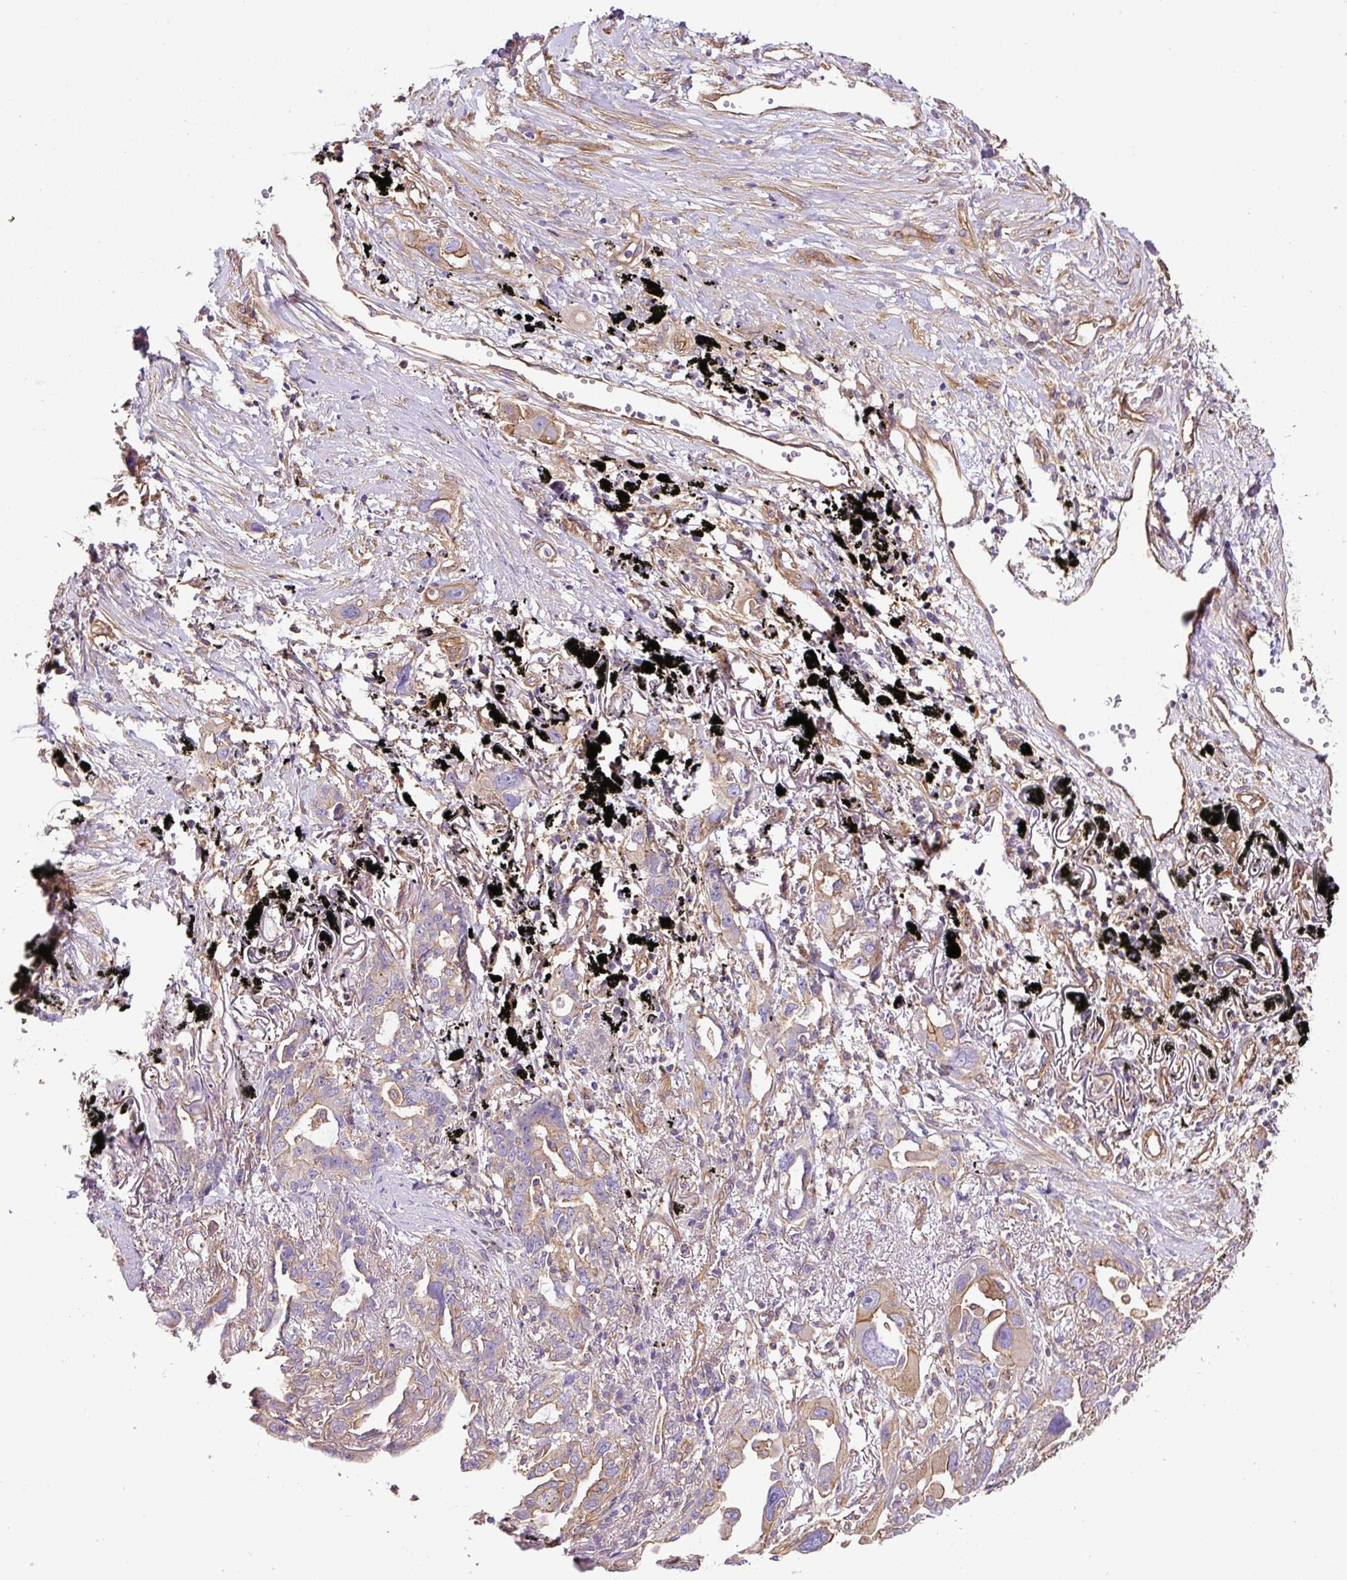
{"staining": {"intensity": "weak", "quantity": "<25%", "location": "cytoplasmic/membranous"}, "tissue": "lung cancer", "cell_type": "Tumor cells", "image_type": "cancer", "snomed": [{"axis": "morphology", "description": "Adenocarcinoma, NOS"}, {"axis": "topography", "description": "Lung"}], "caption": "High magnification brightfield microscopy of adenocarcinoma (lung) stained with DAB (3,3'-diaminobenzidine) (brown) and counterstained with hematoxylin (blue): tumor cells show no significant expression.", "gene": "DCTN1", "patient": {"sex": "male", "age": 67}}